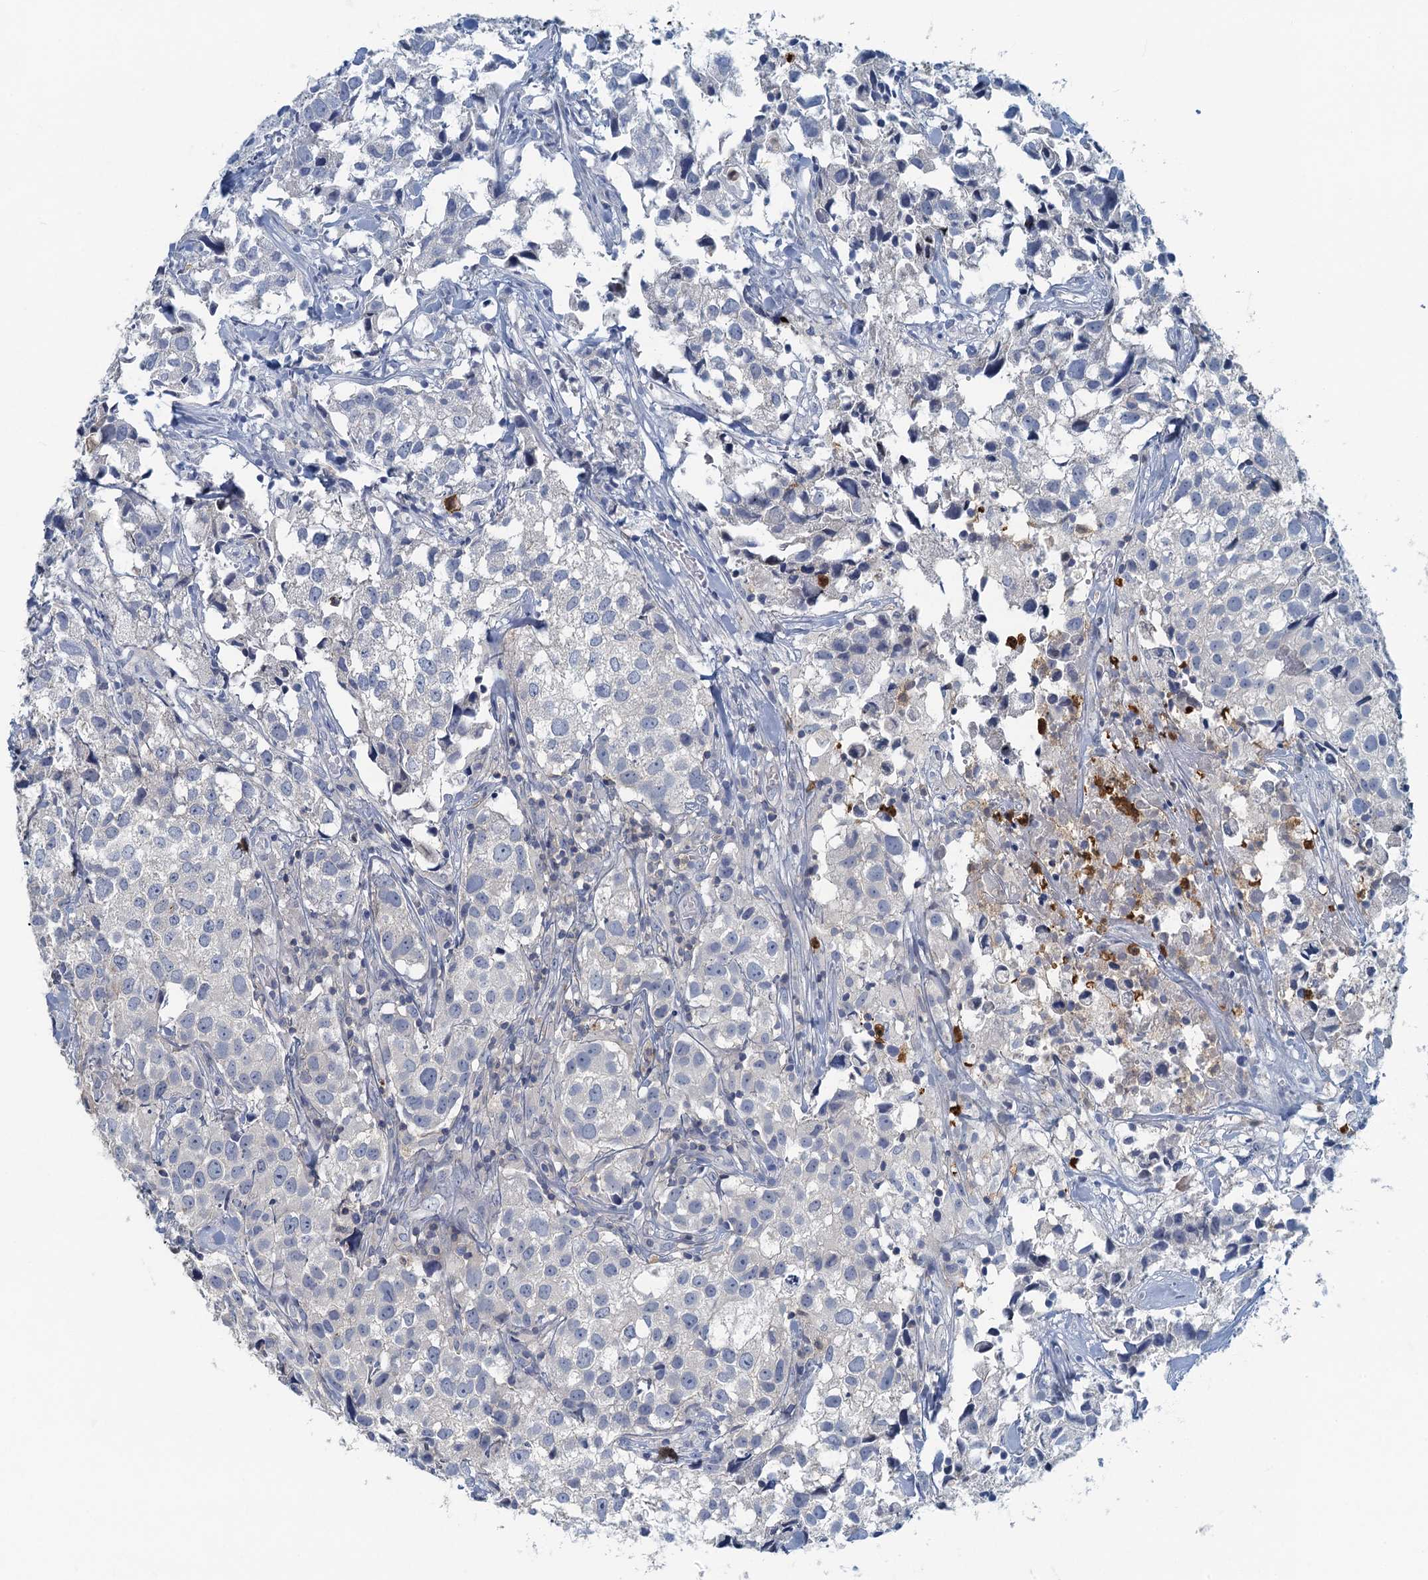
{"staining": {"intensity": "negative", "quantity": "none", "location": "none"}, "tissue": "urothelial cancer", "cell_type": "Tumor cells", "image_type": "cancer", "snomed": [{"axis": "morphology", "description": "Urothelial carcinoma, High grade"}, {"axis": "topography", "description": "Urinary bladder"}], "caption": "This is an immunohistochemistry photomicrograph of high-grade urothelial carcinoma. There is no staining in tumor cells.", "gene": "ANKDD1A", "patient": {"sex": "female", "age": 75}}